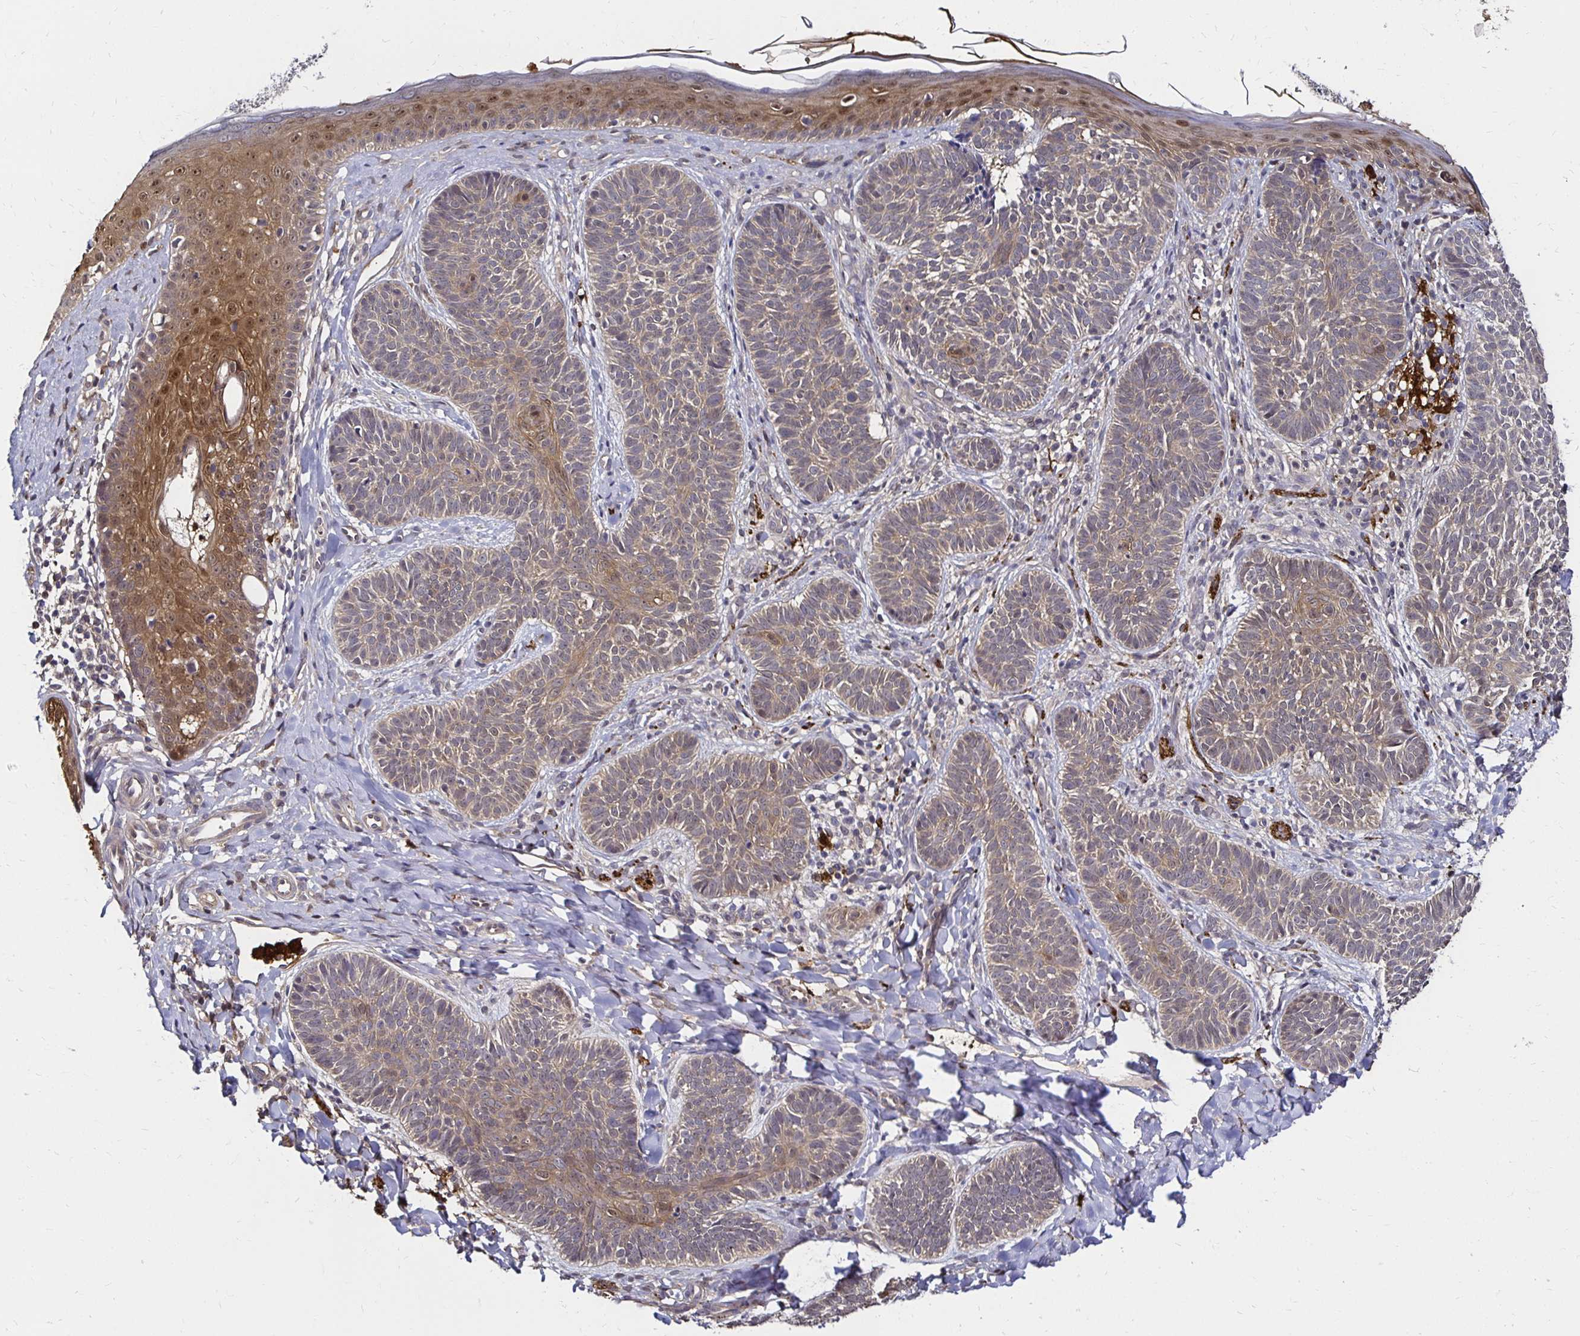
{"staining": {"intensity": "weak", "quantity": "25%-75%", "location": "cytoplasmic/membranous,nuclear"}, "tissue": "skin cancer", "cell_type": "Tumor cells", "image_type": "cancer", "snomed": [{"axis": "morphology", "description": "Basal cell carcinoma"}, {"axis": "topography", "description": "Skin"}], "caption": "Skin cancer stained for a protein displays weak cytoplasmic/membranous and nuclear positivity in tumor cells.", "gene": "TXN", "patient": {"sex": "male", "age": 54}}